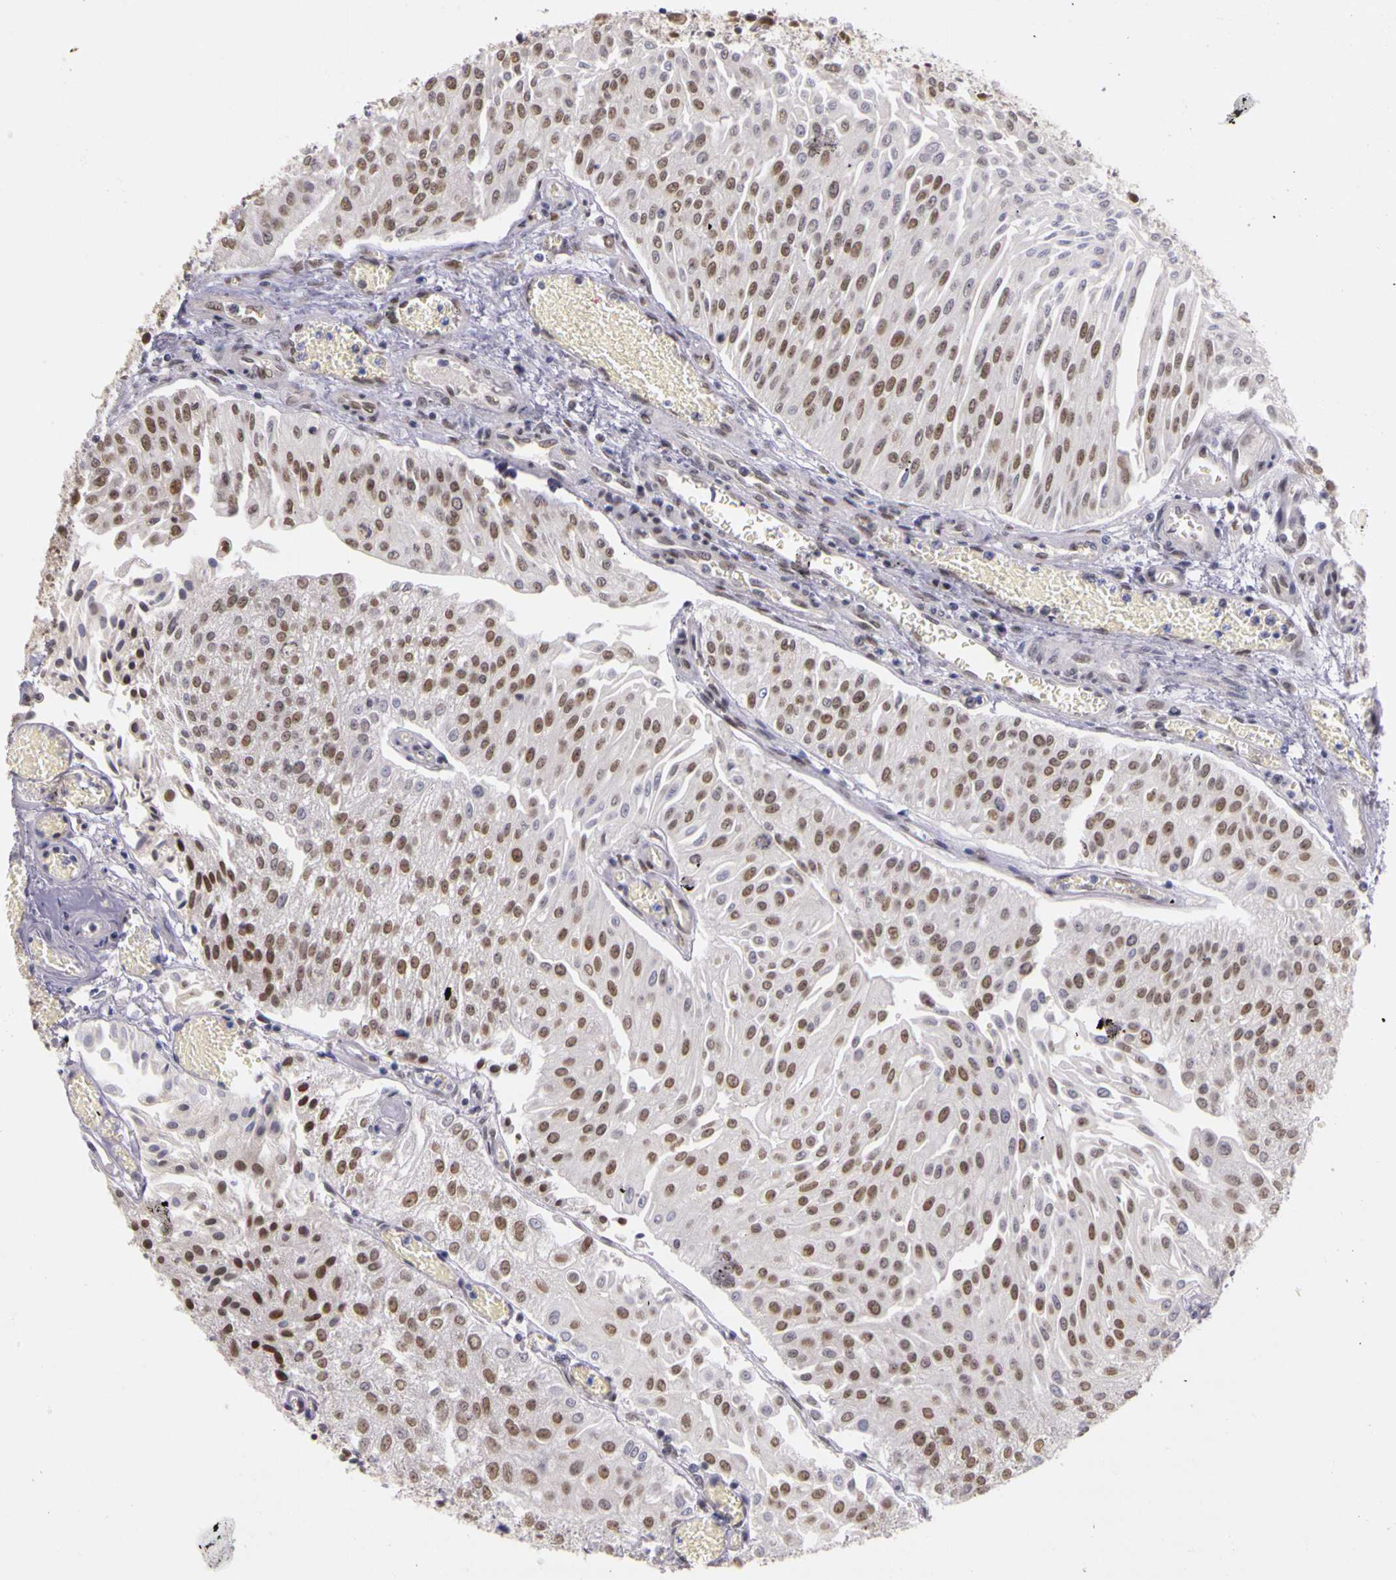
{"staining": {"intensity": "moderate", "quantity": "25%-75%", "location": "nuclear"}, "tissue": "urothelial cancer", "cell_type": "Tumor cells", "image_type": "cancer", "snomed": [{"axis": "morphology", "description": "Urothelial carcinoma, Low grade"}, {"axis": "topography", "description": "Urinary bladder"}], "caption": "Moderate nuclear staining for a protein is present in approximately 25%-75% of tumor cells of urothelial cancer using immunohistochemistry.", "gene": "WDR13", "patient": {"sex": "male", "age": 86}}